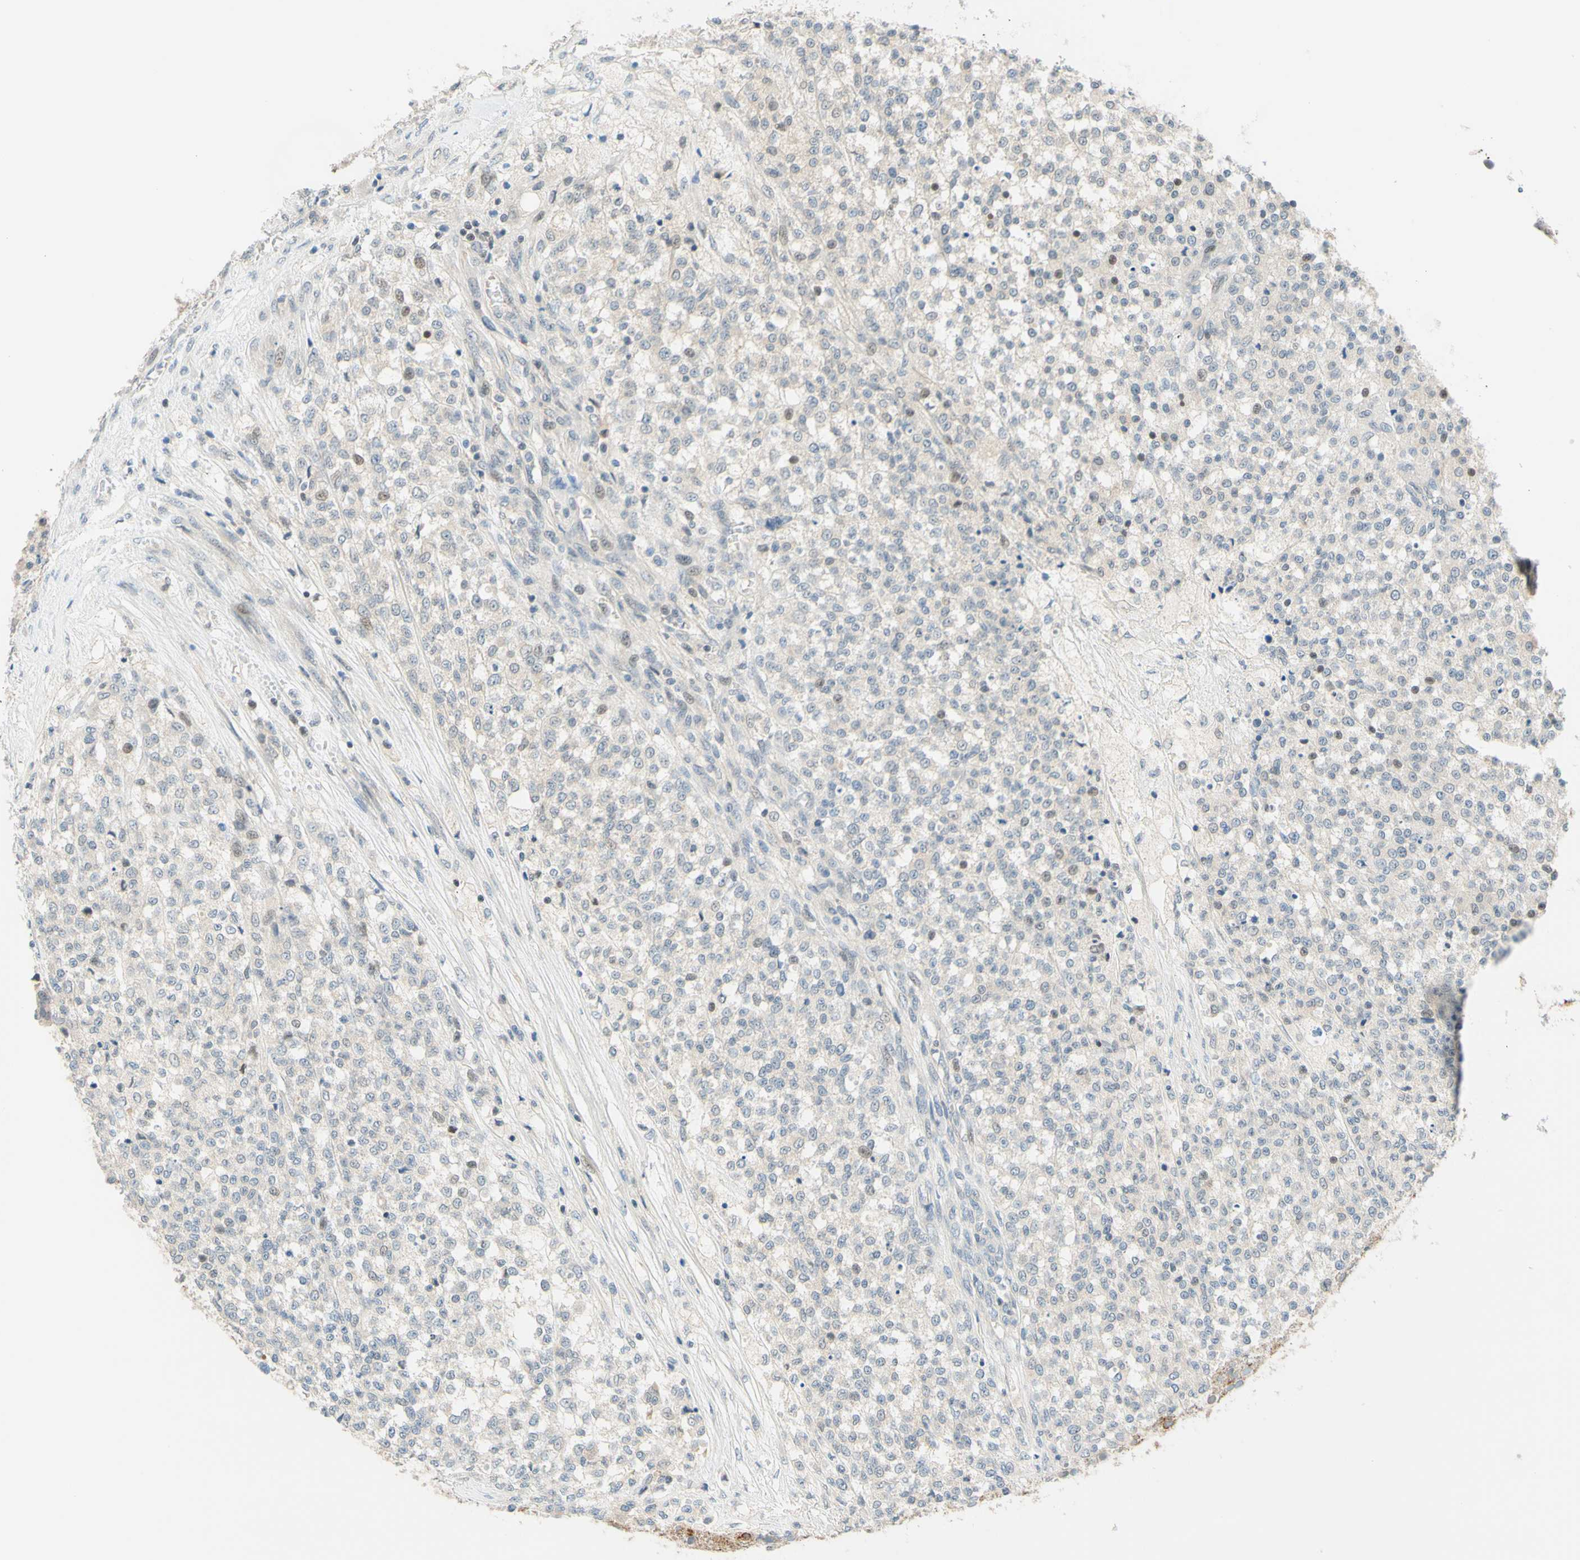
{"staining": {"intensity": "weak", "quantity": "<25%", "location": "nuclear"}, "tissue": "testis cancer", "cell_type": "Tumor cells", "image_type": "cancer", "snomed": [{"axis": "morphology", "description": "Seminoma, NOS"}, {"axis": "topography", "description": "Testis"}], "caption": "There is no significant staining in tumor cells of testis cancer.", "gene": "C2CD2L", "patient": {"sex": "male", "age": 59}}